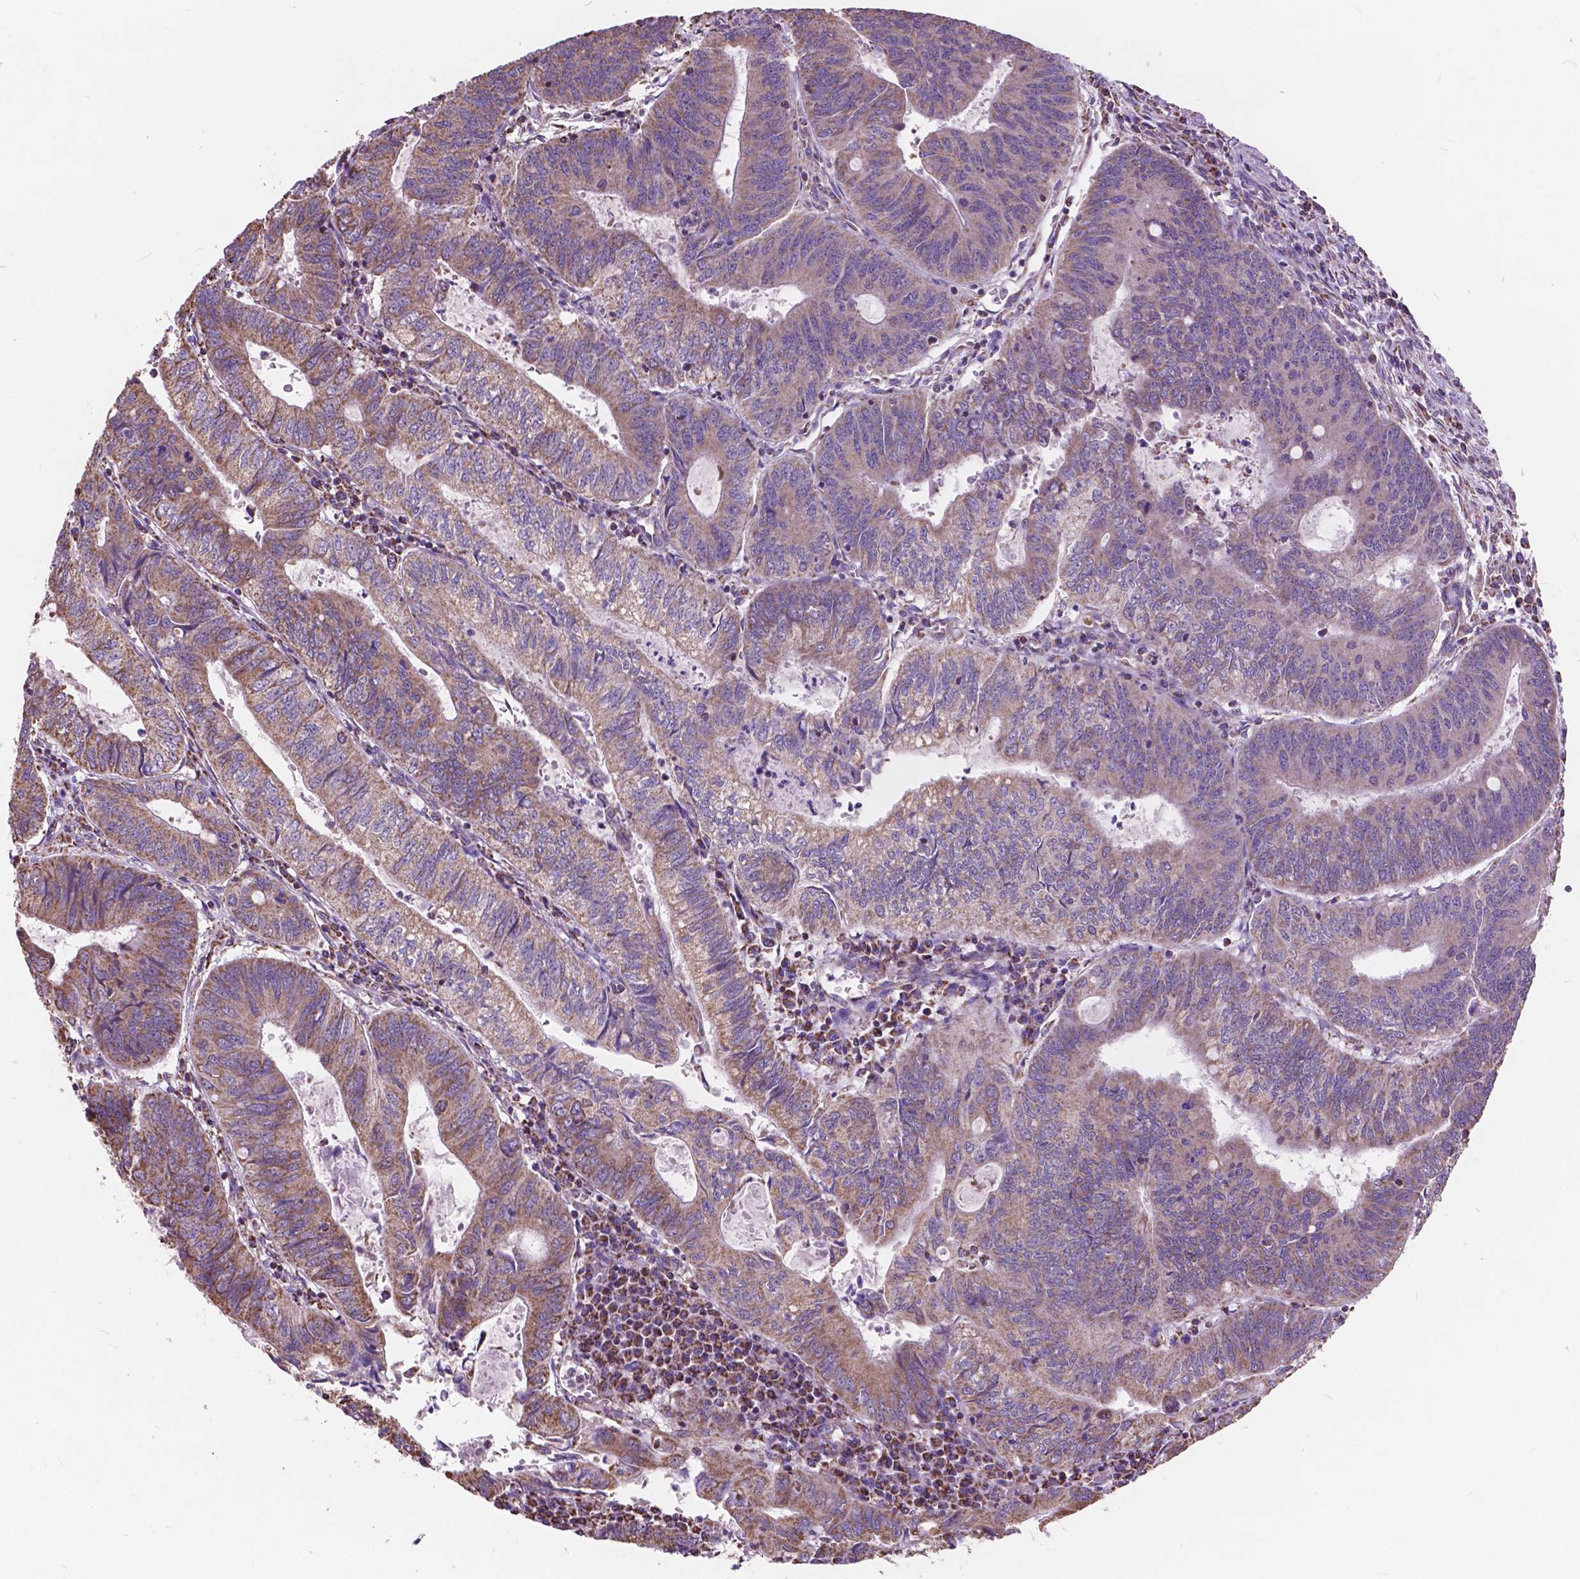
{"staining": {"intensity": "moderate", "quantity": ">75%", "location": "cytoplasmic/membranous"}, "tissue": "colorectal cancer", "cell_type": "Tumor cells", "image_type": "cancer", "snomed": [{"axis": "morphology", "description": "Adenocarcinoma, NOS"}, {"axis": "topography", "description": "Colon"}], "caption": "Colorectal adenocarcinoma tissue exhibits moderate cytoplasmic/membranous positivity in about >75% of tumor cells, visualized by immunohistochemistry.", "gene": "SCOC", "patient": {"sex": "male", "age": 67}}